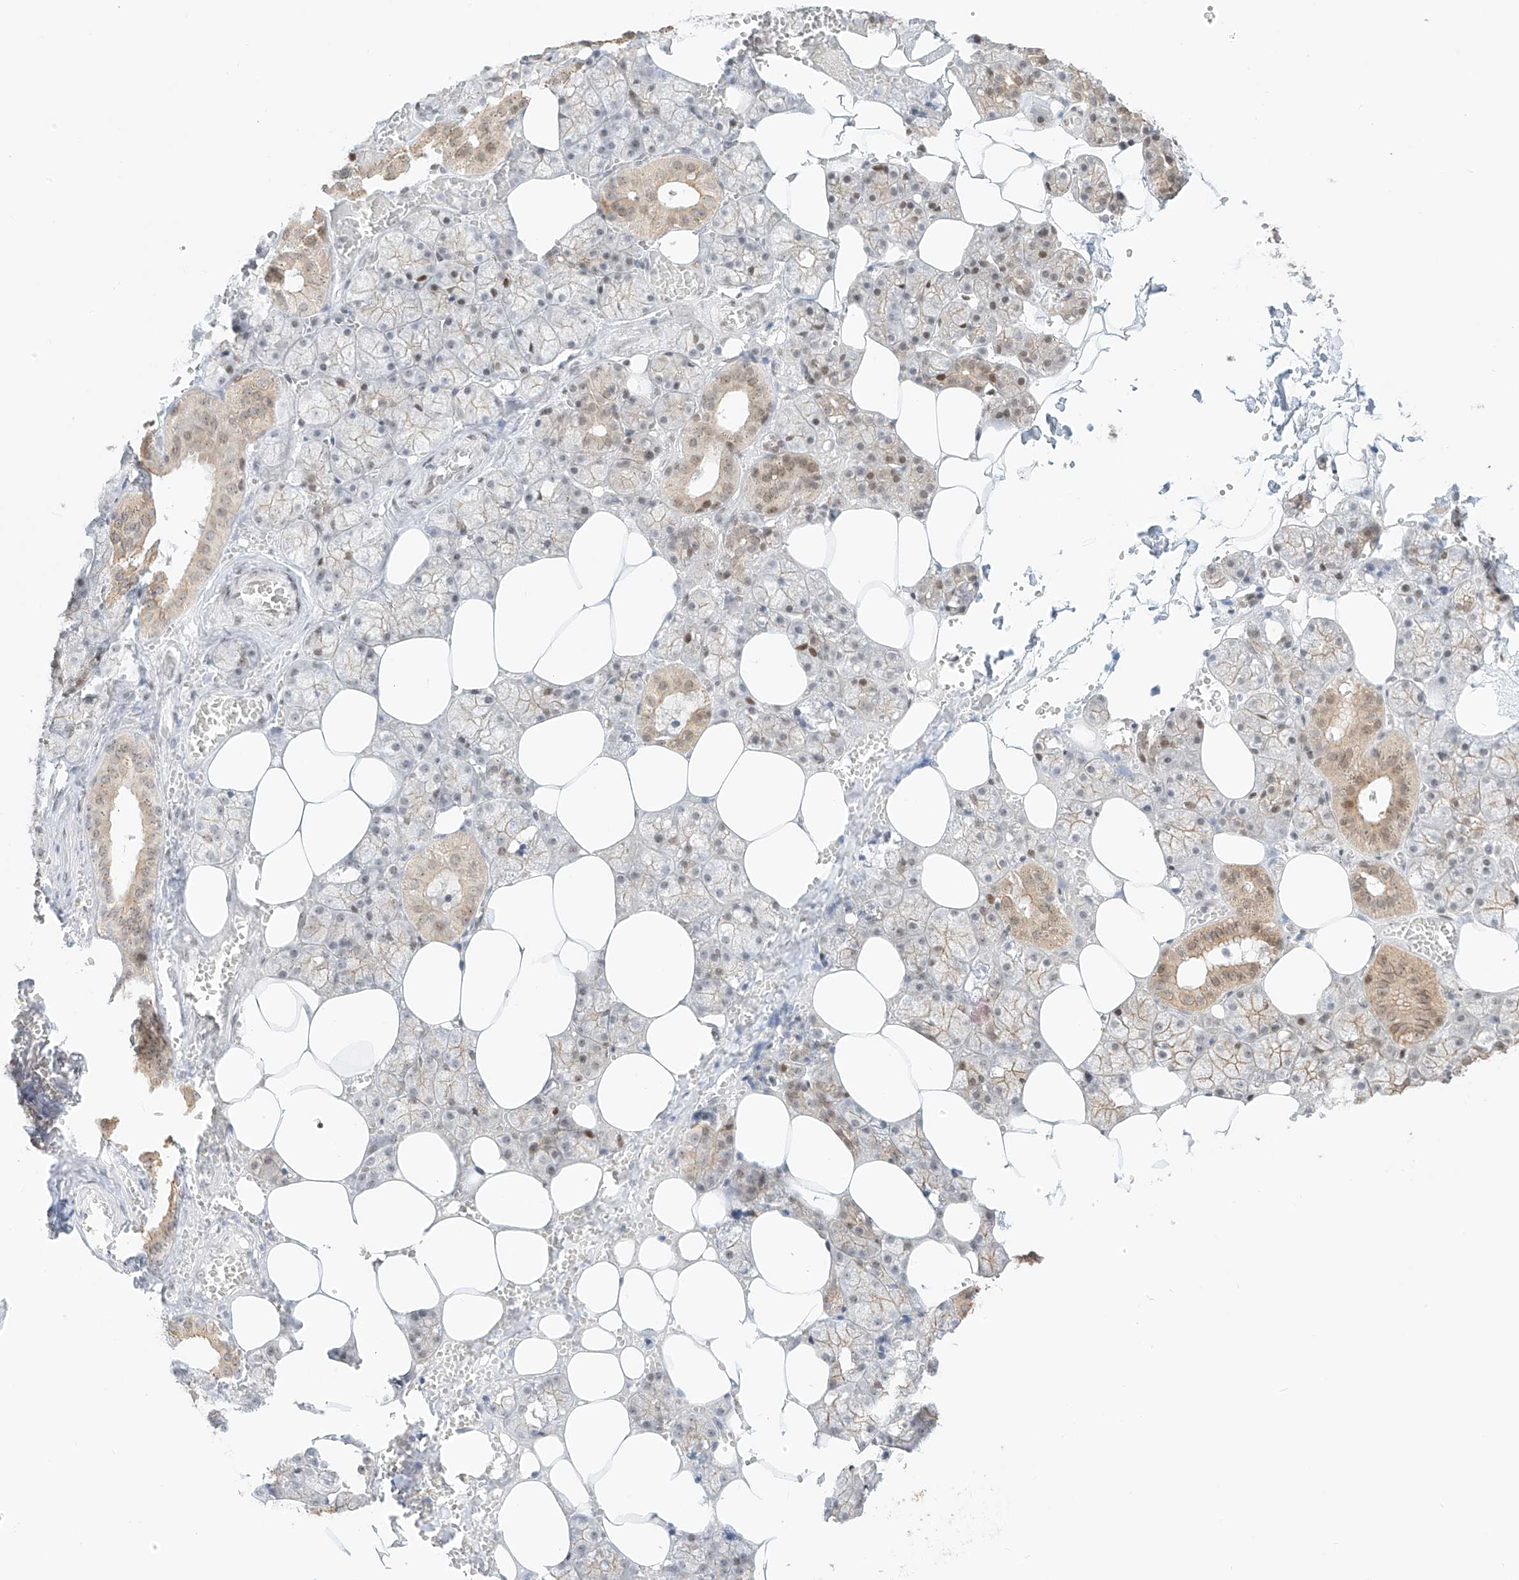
{"staining": {"intensity": "moderate", "quantity": "25%-75%", "location": "cytoplasmic/membranous,nuclear"}, "tissue": "salivary gland", "cell_type": "Glandular cells", "image_type": "normal", "snomed": [{"axis": "morphology", "description": "Normal tissue, NOS"}, {"axis": "topography", "description": "Salivary gland"}], "caption": "Protein positivity by IHC shows moderate cytoplasmic/membranous,nuclear positivity in about 25%-75% of glandular cells in benign salivary gland. (DAB IHC, brown staining for protein, blue staining for nuclei).", "gene": "ZNF512", "patient": {"sex": "male", "age": 62}}